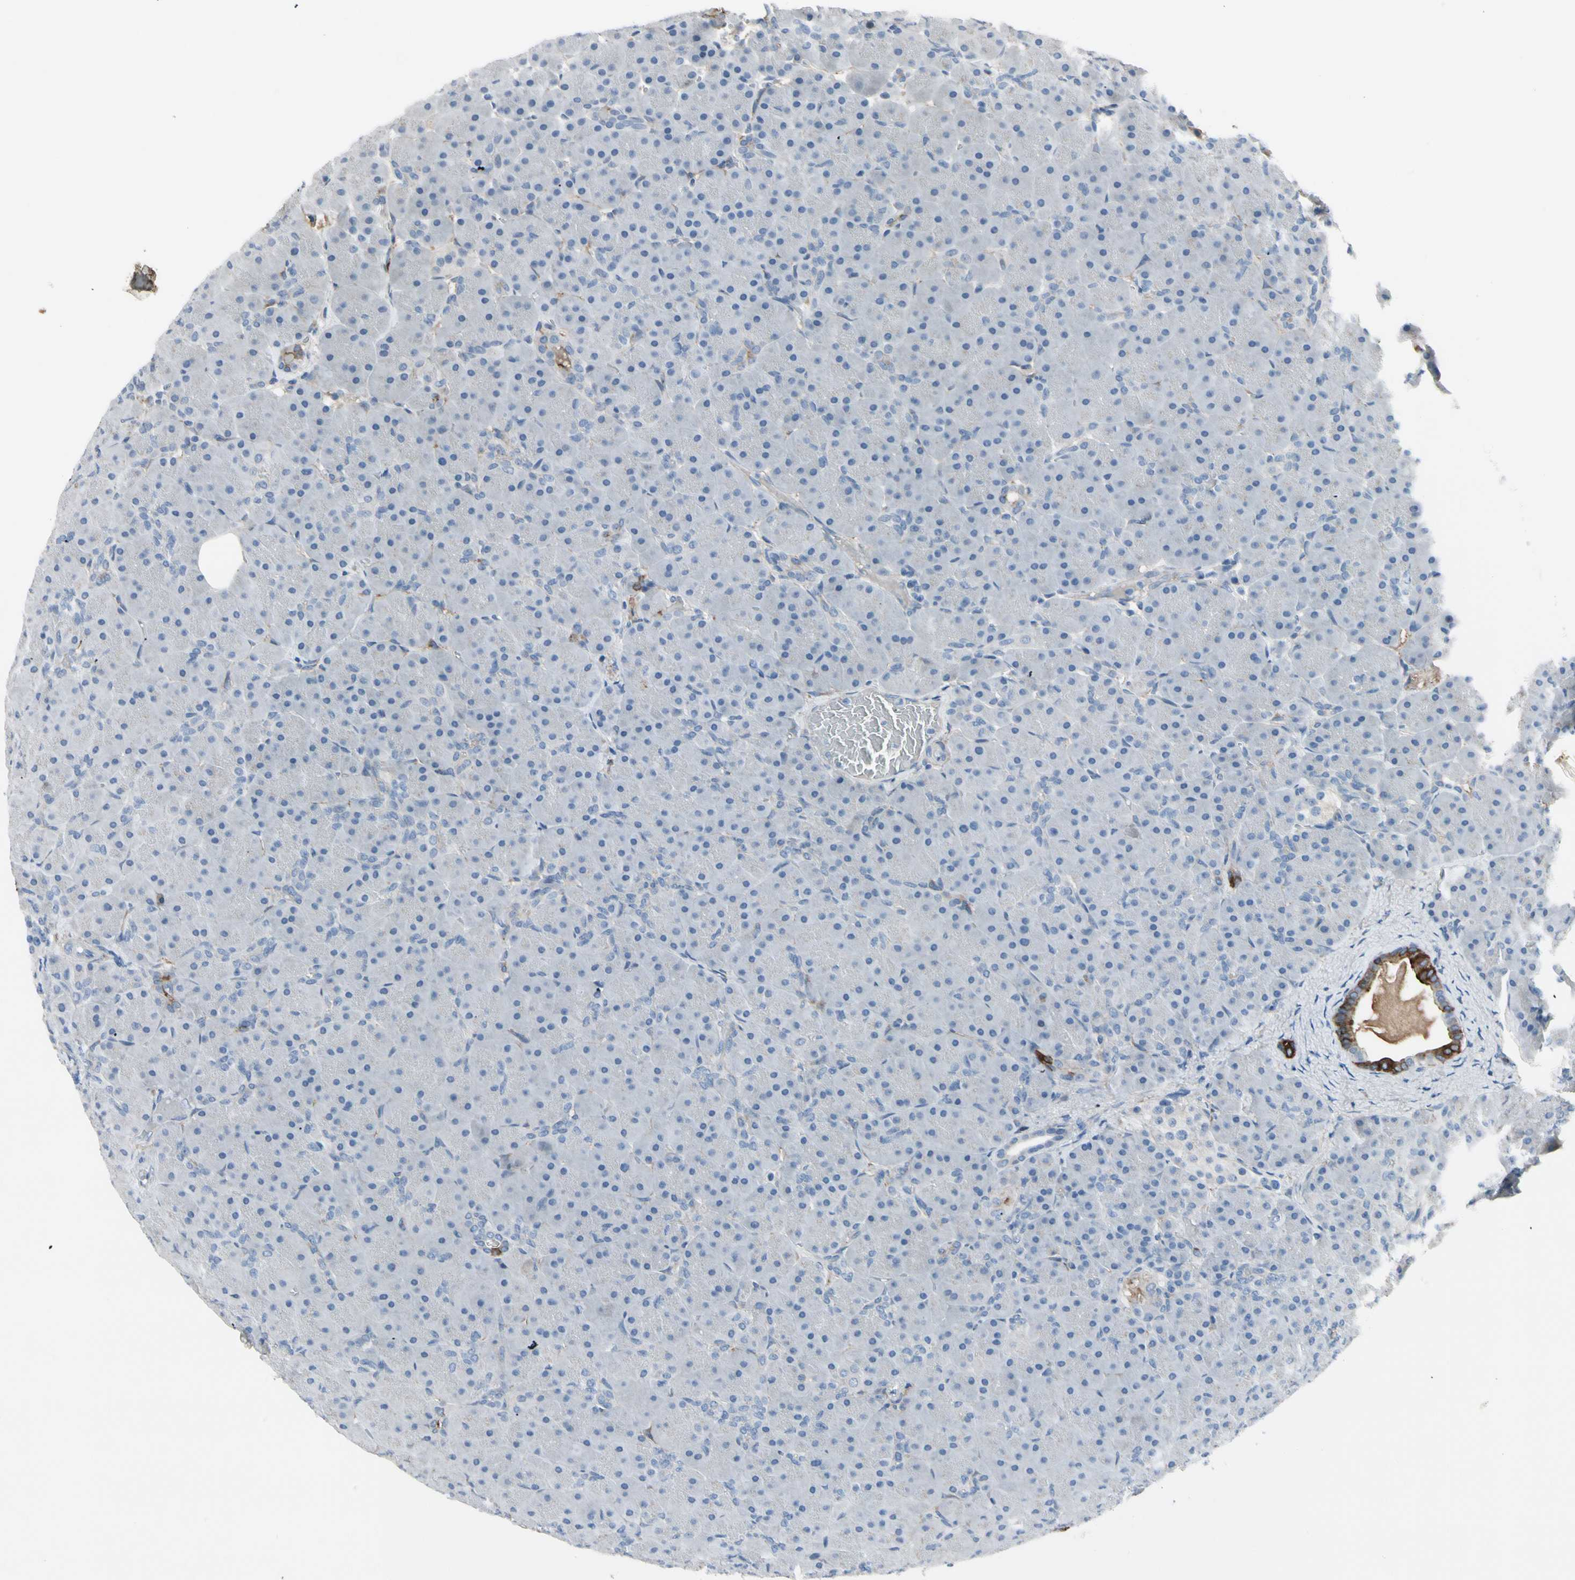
{"staining": {"intensity": "negative", "quantity": "none", "location": "none"}, "tissue": "pancreas", "cell_type": "Exocrine glandular cells", "image_type": "normal", "snomed": [{"axis": "morphology", "description": "Normal tissue, NOS"}, {"axis": "topography", "description": "Pancreas"}], "caption": "An image of human pancreas is negative for staining in exocrine glandular cells. (DAB IHC with hematoxylin counter stain).", "gene": "PIGR", "patient": {"sex": "male", "age": 66}}